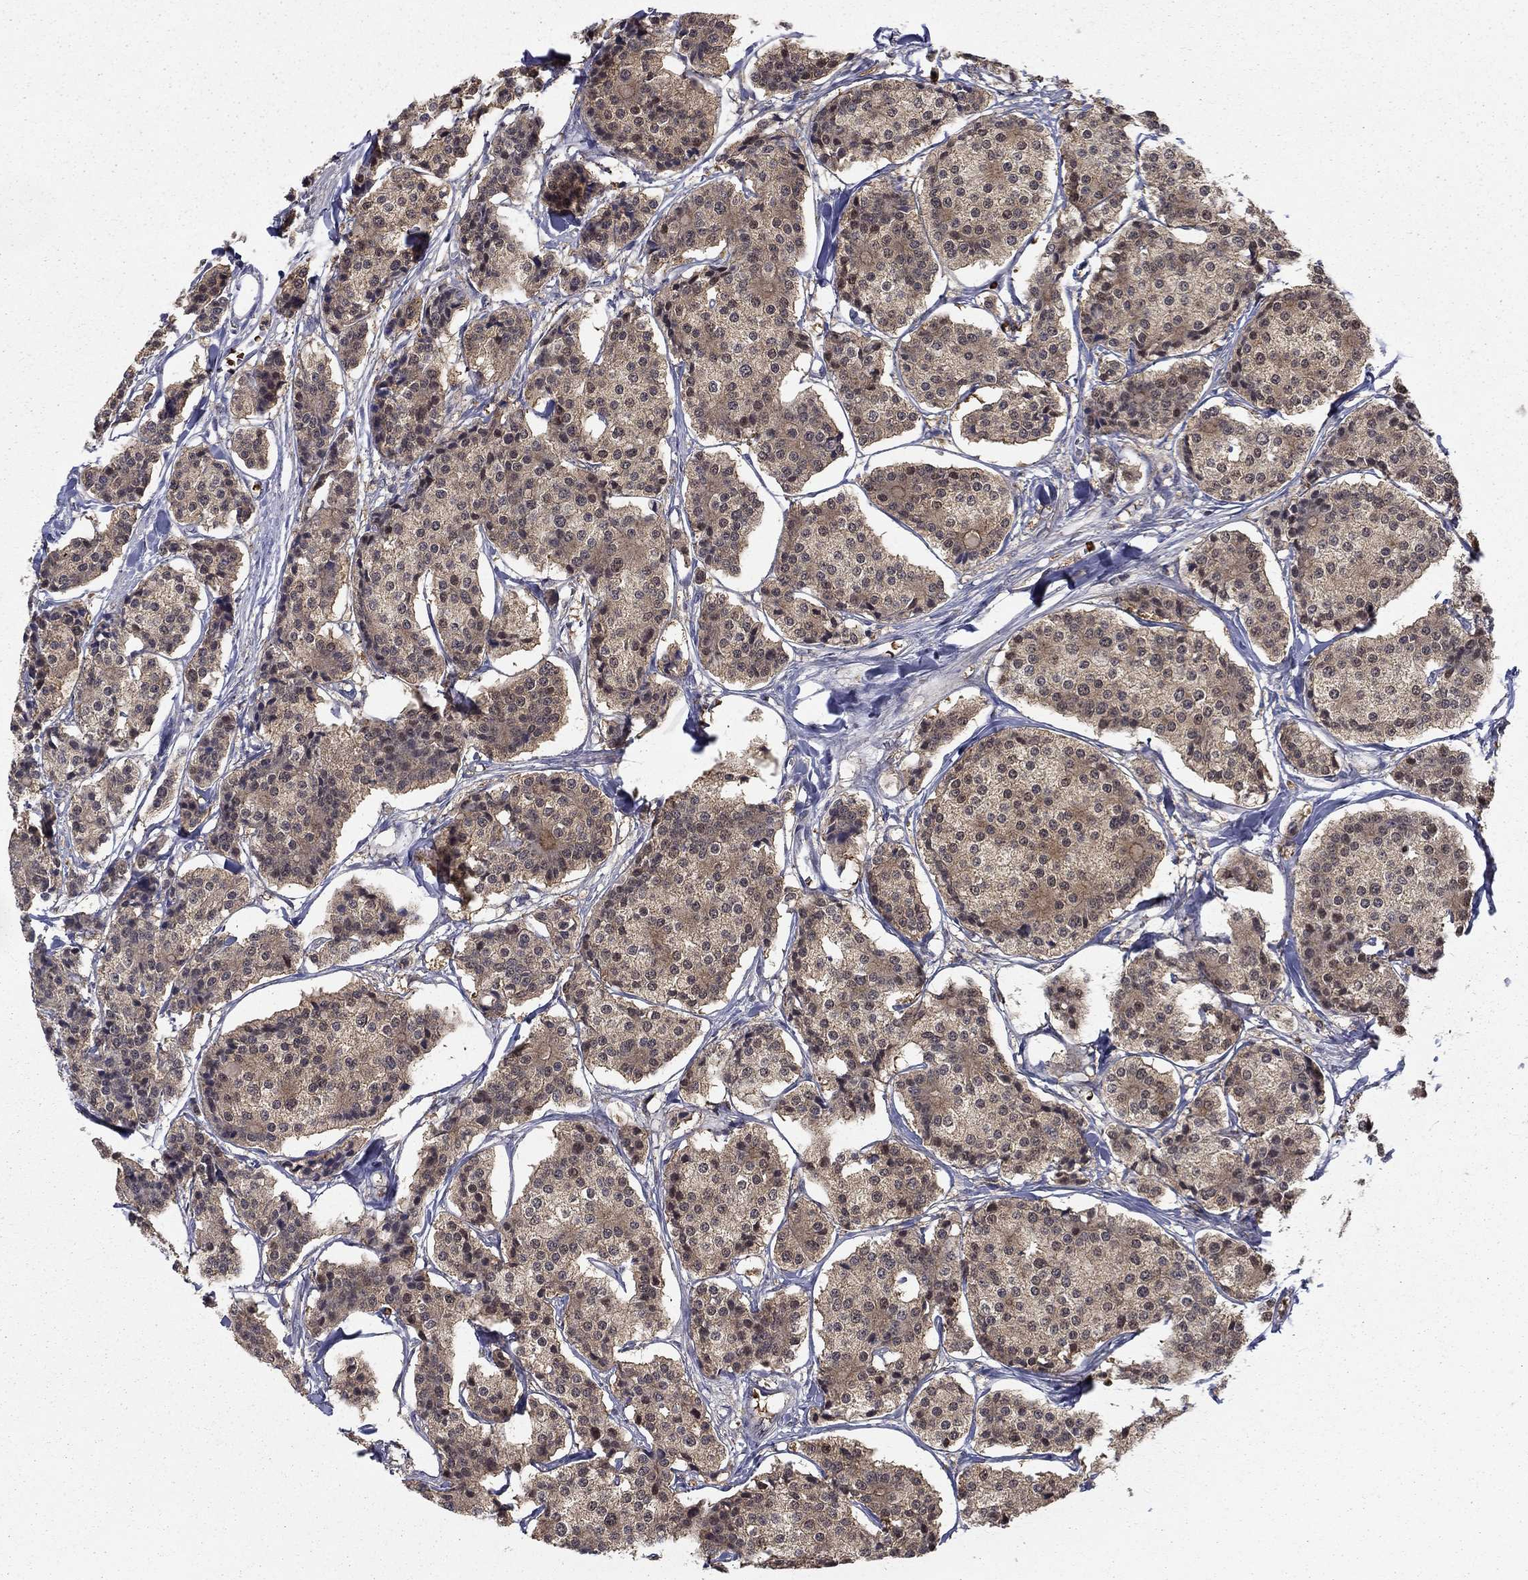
{"staining": {"intensity": "weak", "quantity": ">75%", "location": "cytoplasmic/membranous"}, "tissue": "carcinoid", "cell_type": "Tumor cells", "image_type": "cancer", "snomed": [{"axis": "morphology", "description": "Carcinoid, malignant, NOS"}, {"axis": "topography", "description": "Small intestine"}], "caption": "Tumor cells exhibit low levels of weak cytoplasmic/membranous positivity in approximately >75% of cells in human carcinoid.", "gene": "NIT2", "patient": {"sex": "female", "age": 65}}